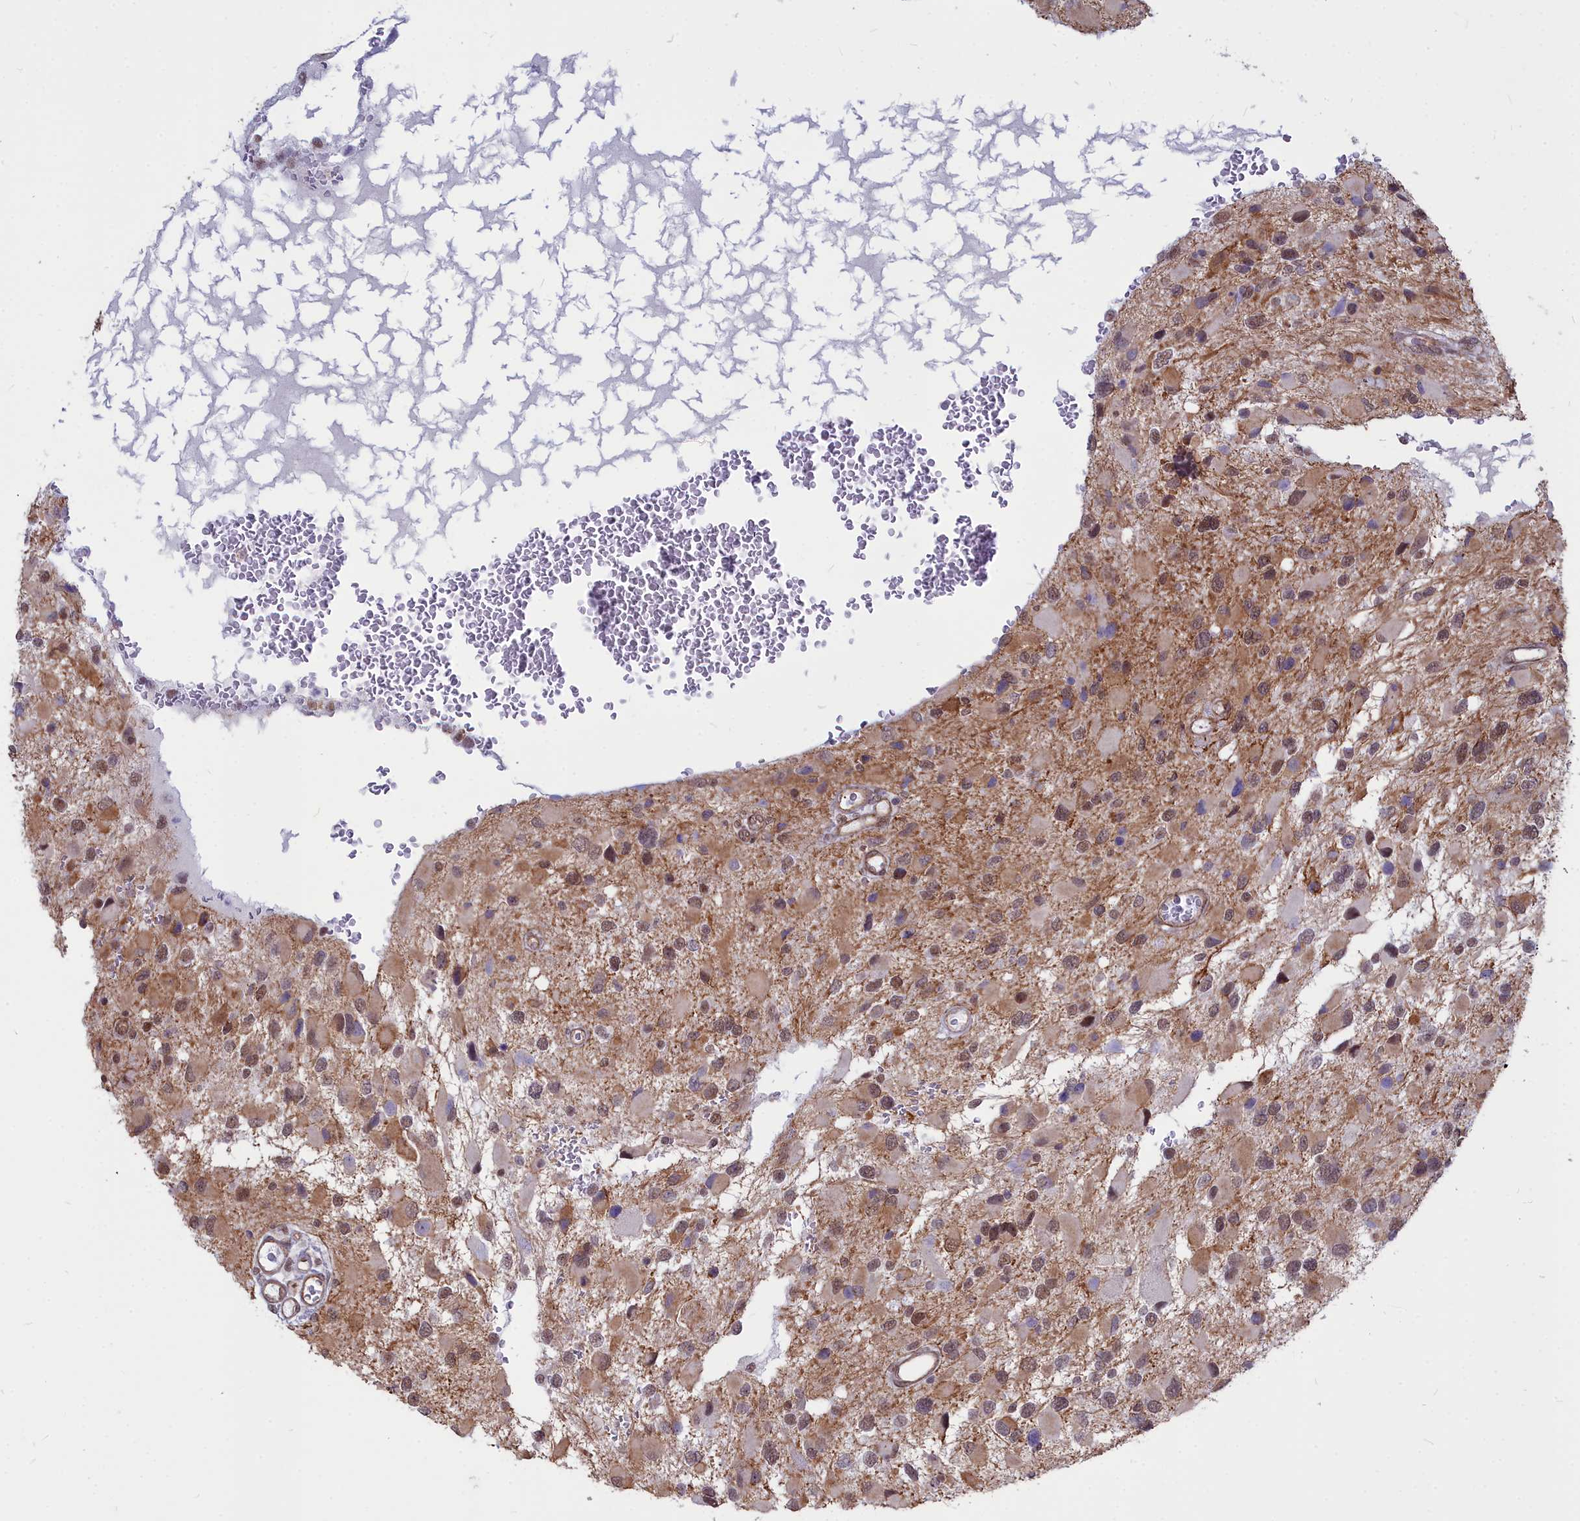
{"staining": {"intensity": "moderate", "quantity": "25%-75%", "location": "cytoplasmic/membranous,nuclear"}, "tissue": "glioma", "cell_type": "Tumor cells", "image_type": "cancer", "snomed": [{"axis": "morphology", "description": "Glioma, malignant, High grade"}, {"axis": "topography", "description": "Brain"}], "caption": "Immunohistochemical staining of malignant glioma (high-grade) shows moderate cytoplasmic/membranous and nuclear protein positivity in approximately 25%-75% of tumor cells.", "gene": "YJU2", "patient": {"sex": "male", "age": 53}}